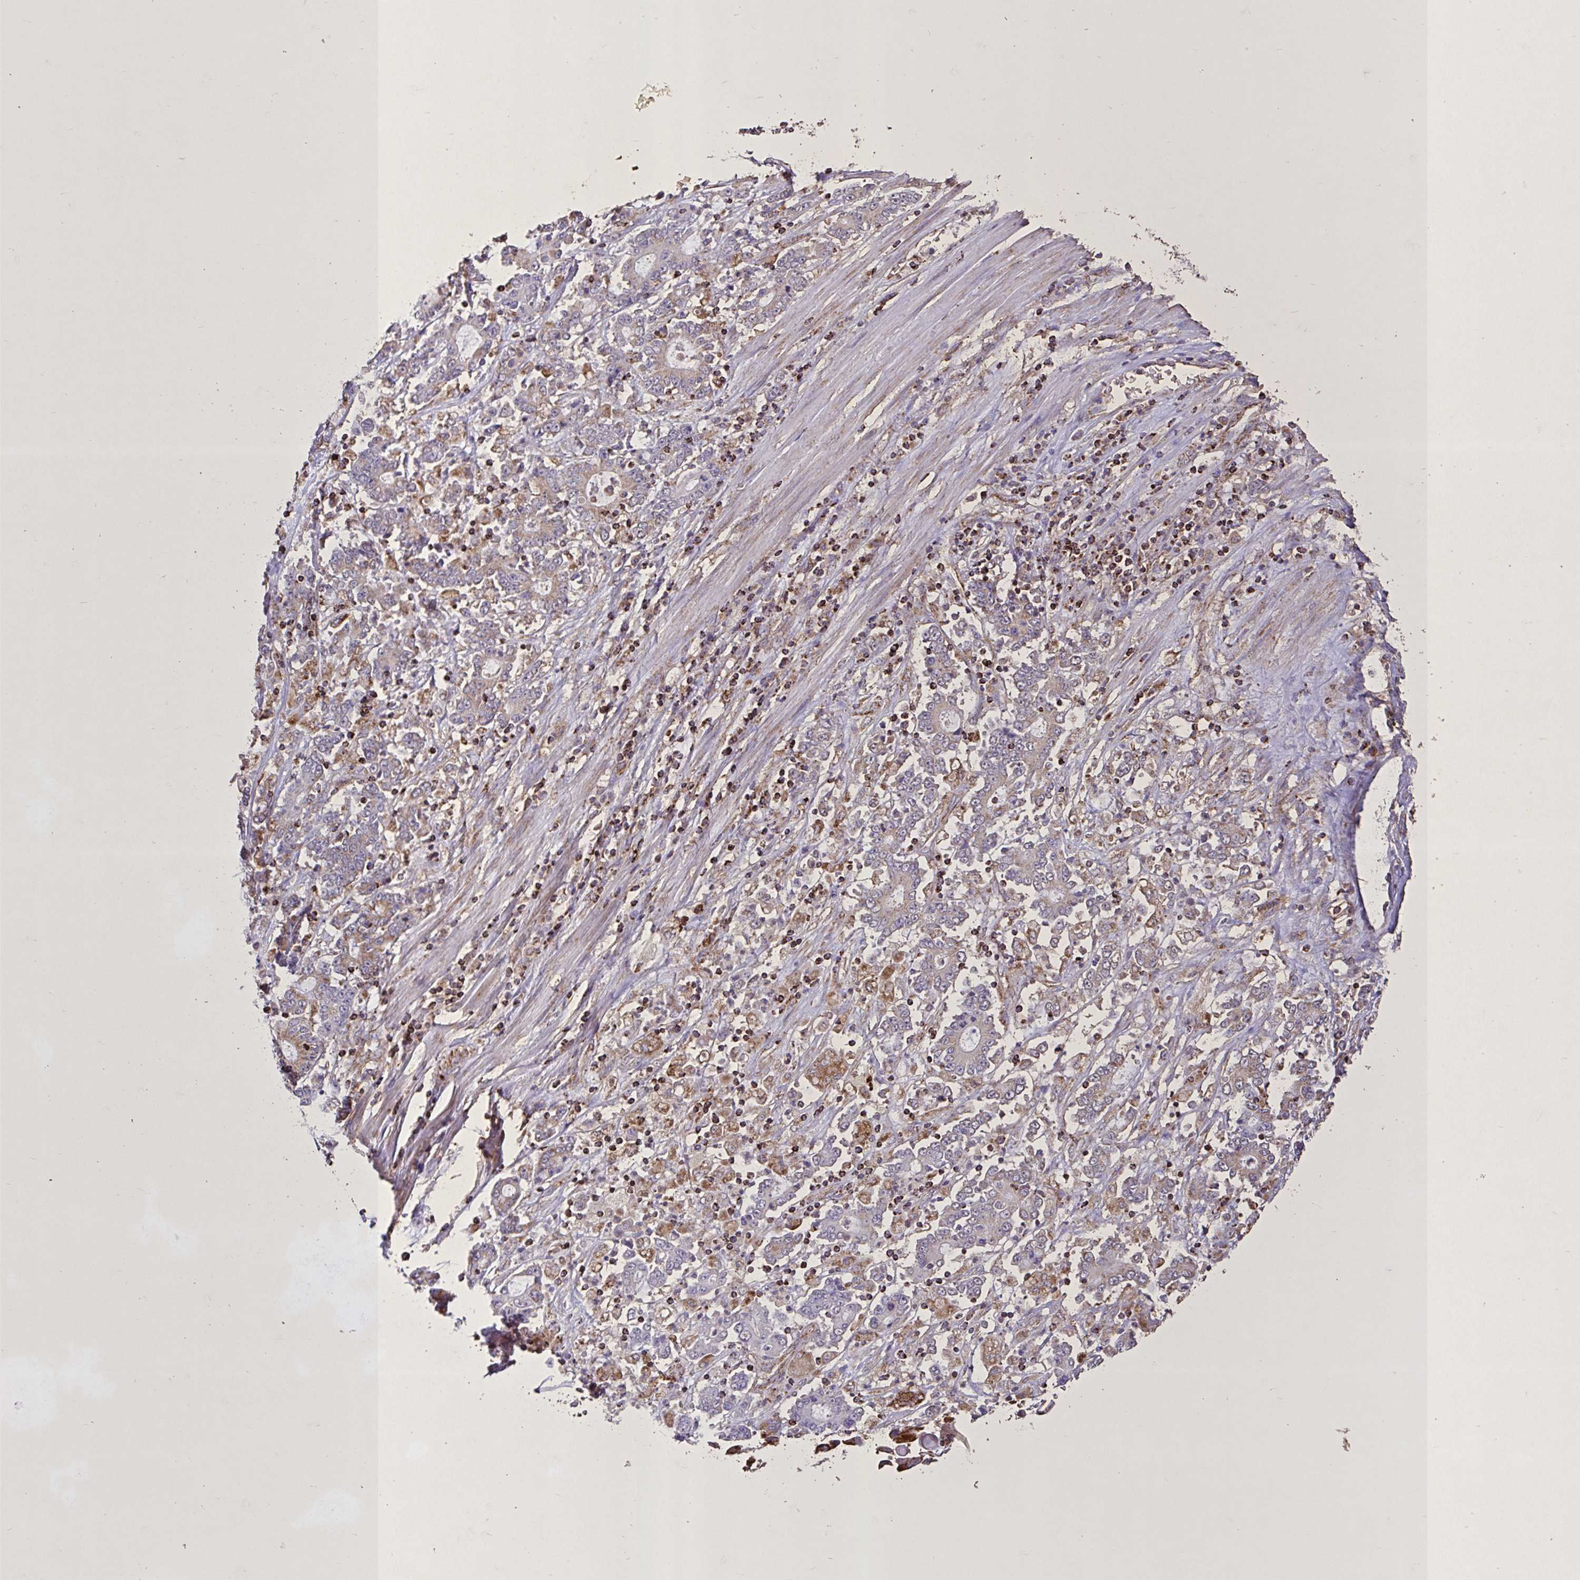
{"staining": {"intensity": "weak", "quantity": "<25%", "location": "cytoplasmic/membranous"}, "tissue": "stomach cancer", "cell_type": "Tumor cells", "image_type": "cancer", "snomed": [{"axis": "morphology", "description": "Adenocarcinoma, NOS"}, {"axis": "topography", "description": "Stomach, upper"}], "caption": "A photomicrograph of human stomach cancer is negative for staining in tumor cells.", "gene": "AGK", "patient": {"sex": "male", "age": 68}}